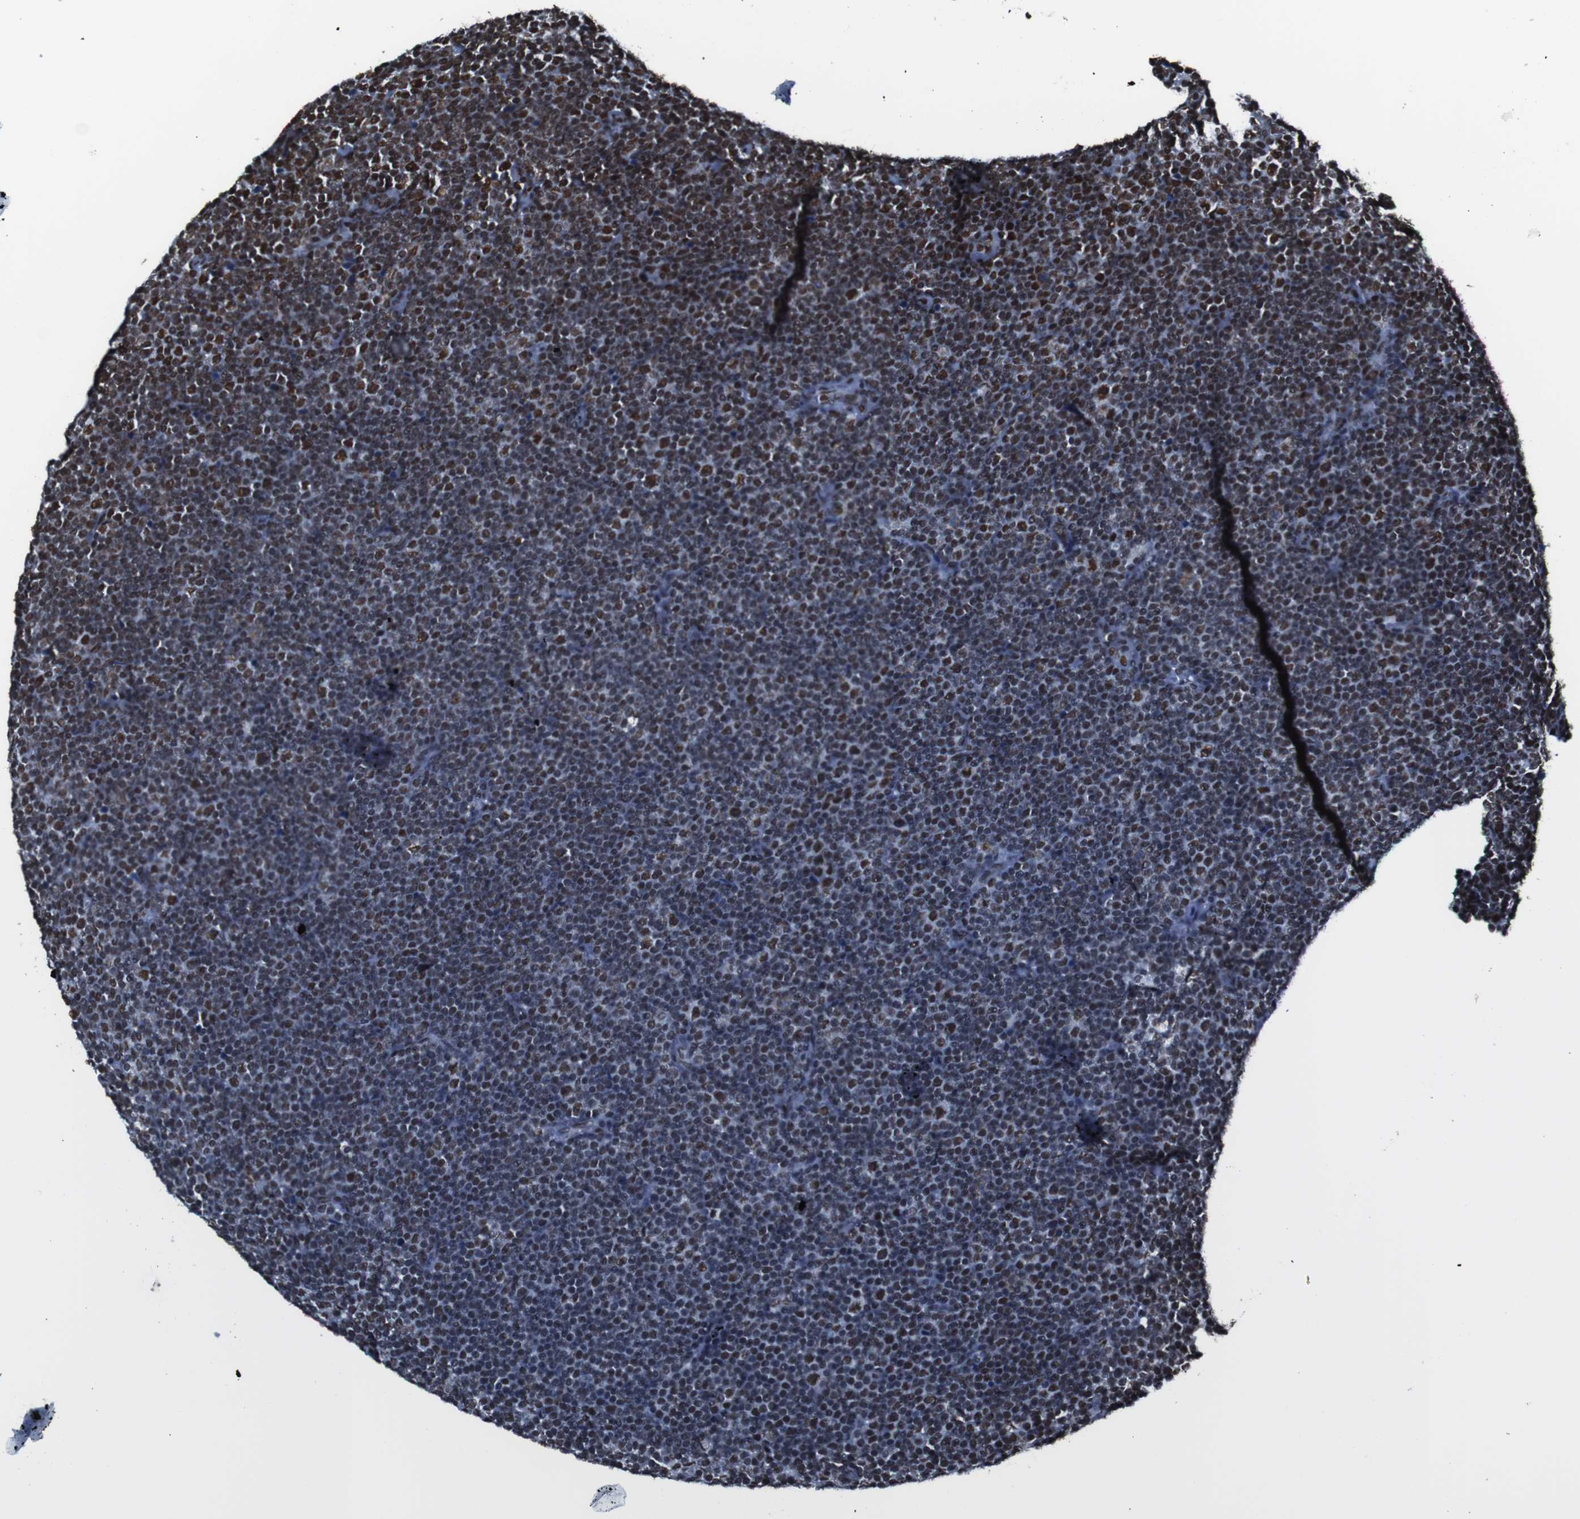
{"staining": {"intensity": "strong", "quantity": ">75%", "location": "nuclear"}, "tissue": "lymphoma", "cell_type": "Tumor cells", "image_type": "cancer", "snomed": [{"axis": "morphology", "description": "Malignant lymphoma, non-Hodgkin's type, Low grade"}, {"axis": "topography", "description": "Lymph node"}], "caption": "Low-grade malignant lymphoma, non-Hodgkin's type was stained to show a protein in brown. There is high levels of strong nuclear expression in approximately >75% of tumor cells. The staining is performed using DAB (3,3'-diaminobenzidine) brown chromogen to label protein expression. The nuclei are counter-stained blue using hematoxylin.", "gene": "ROMO1", "patient": {"sex": "female", "age": 67}}